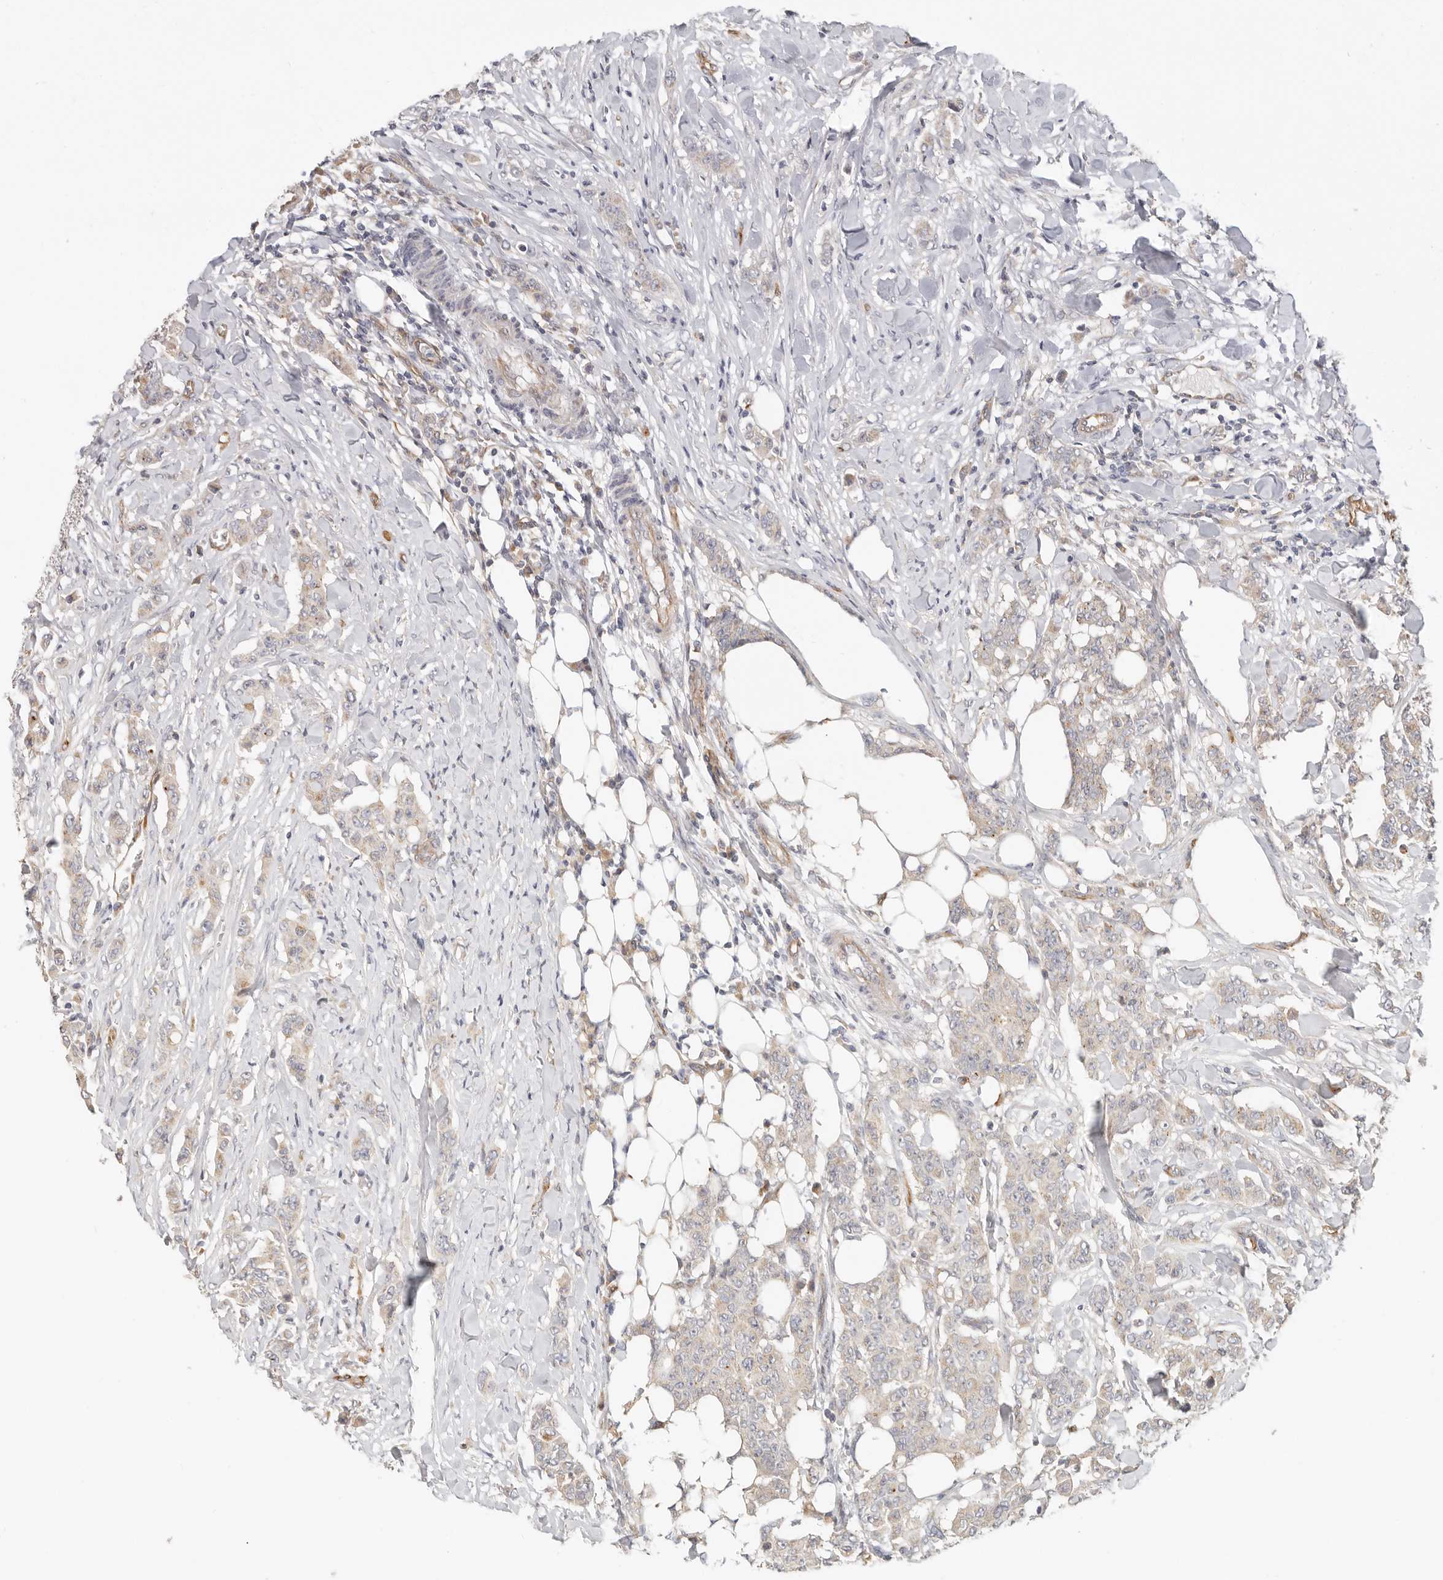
{"staining": {"intensity": "weak", "quantity": "<25%", "location": "cytoplasmic/membranous"}, "tissue": "breast cancer", "cell_type": "Tumor cells", "image_type": "cancer", "snomed": [{"axis": "morphology", "description": "Duct carcinoma"}, {"axis": "topography", "description": "Breast"}], "caption": "Human invasive ductal carcinoma (breast) stained for a protein using immunohistochemistry demonstrates no staining in tumor cells.", "gene": "SPRING1", "patient": {"sex": "female", "age": 40}}